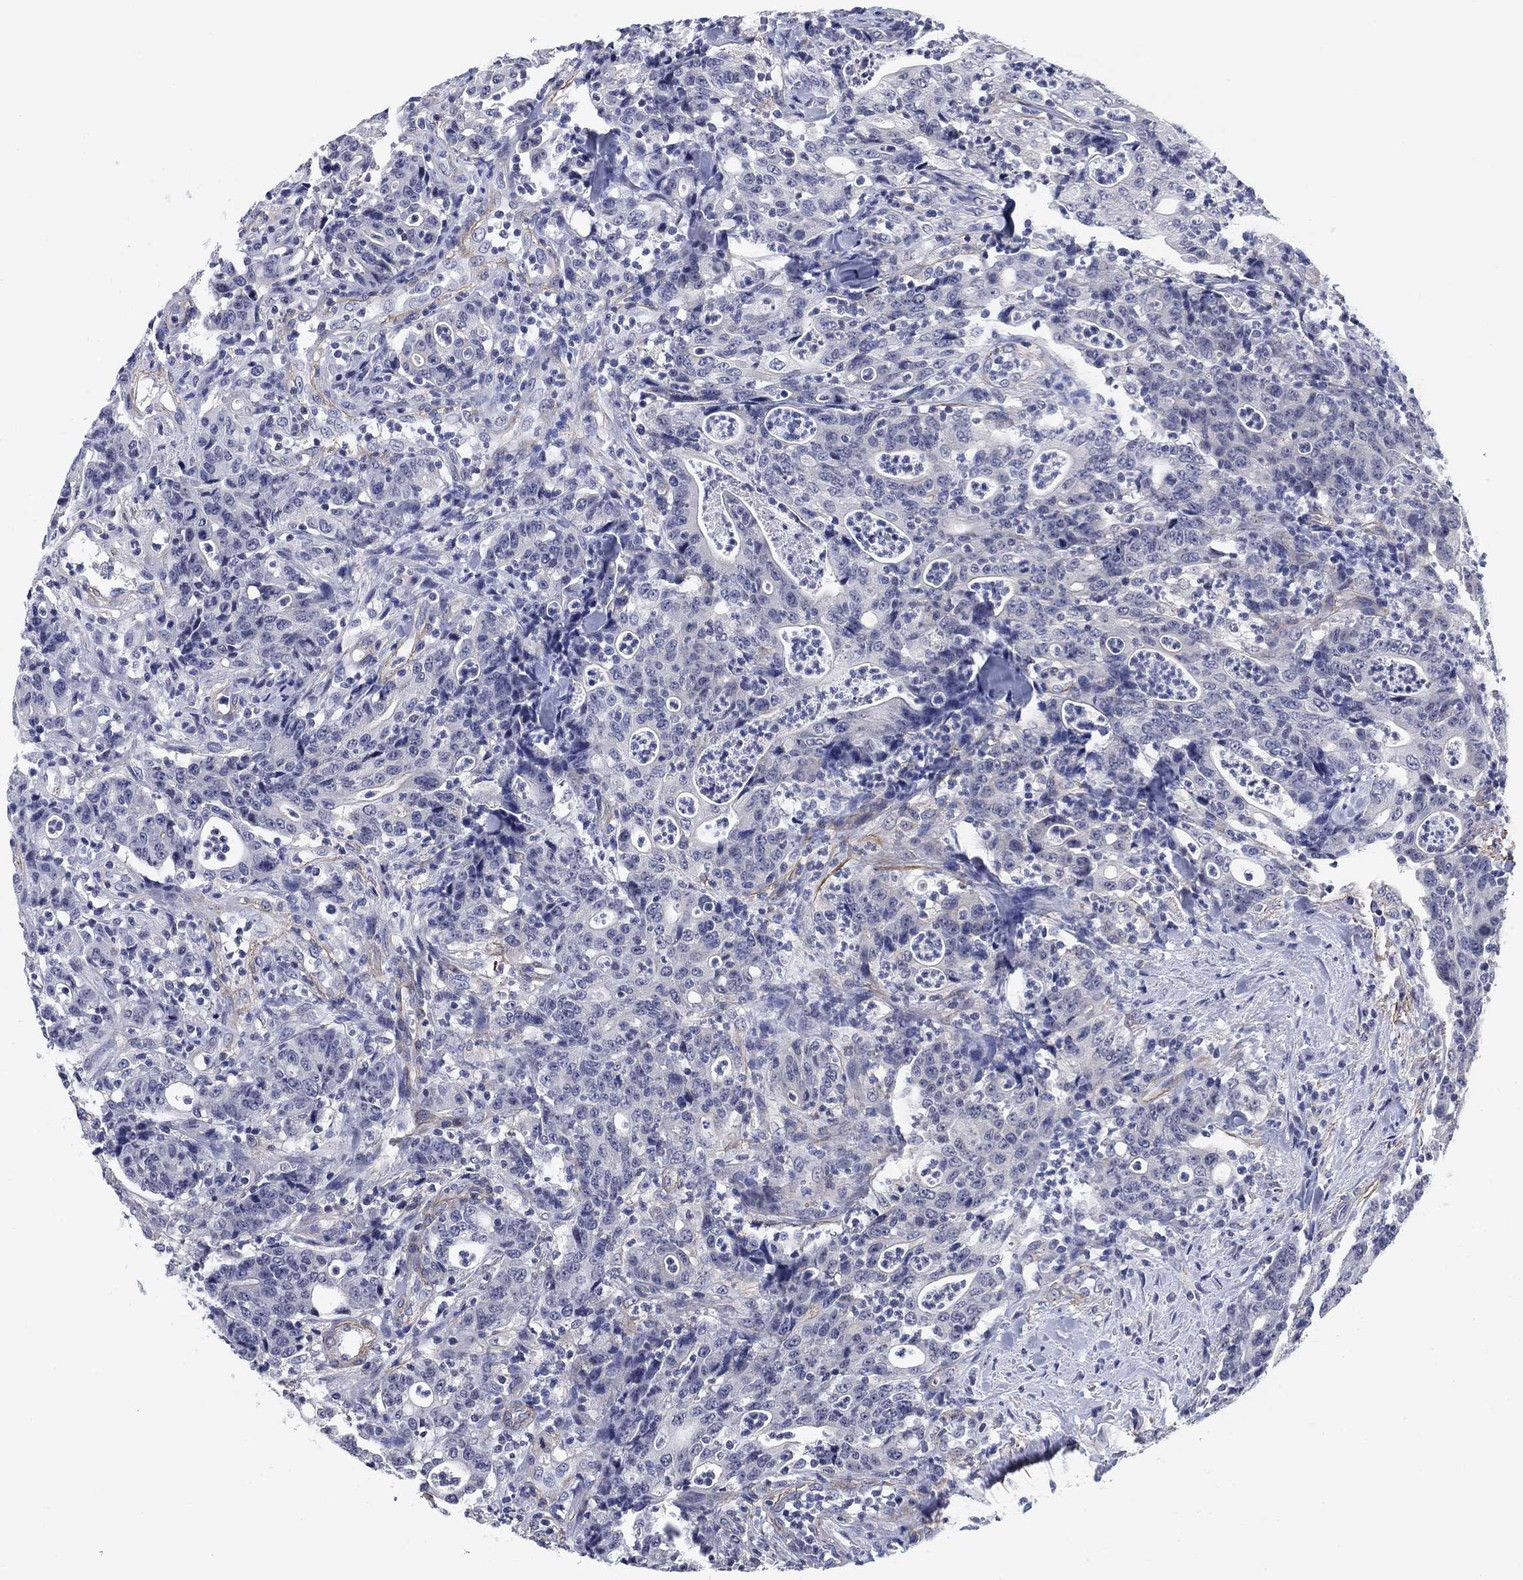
{"staining": {"intensity": "negative", "quantity": "none", "location": "none"}, "tissue": "colorectal cancer", "cell_type": "Tumor cells", "image_type": "cancer", "snomed": [{"axis": "morphology", "description": "Adenocarcinoma, NOS"}, {"axis": "topography", "description": "Colon"}], "caption": "Histopathology image shows no significant protein positivity in tumor cells of colorectal adenocarcinoma.", "gene": "OTUB2", "patient": {"sex": "male", "age": 70}}